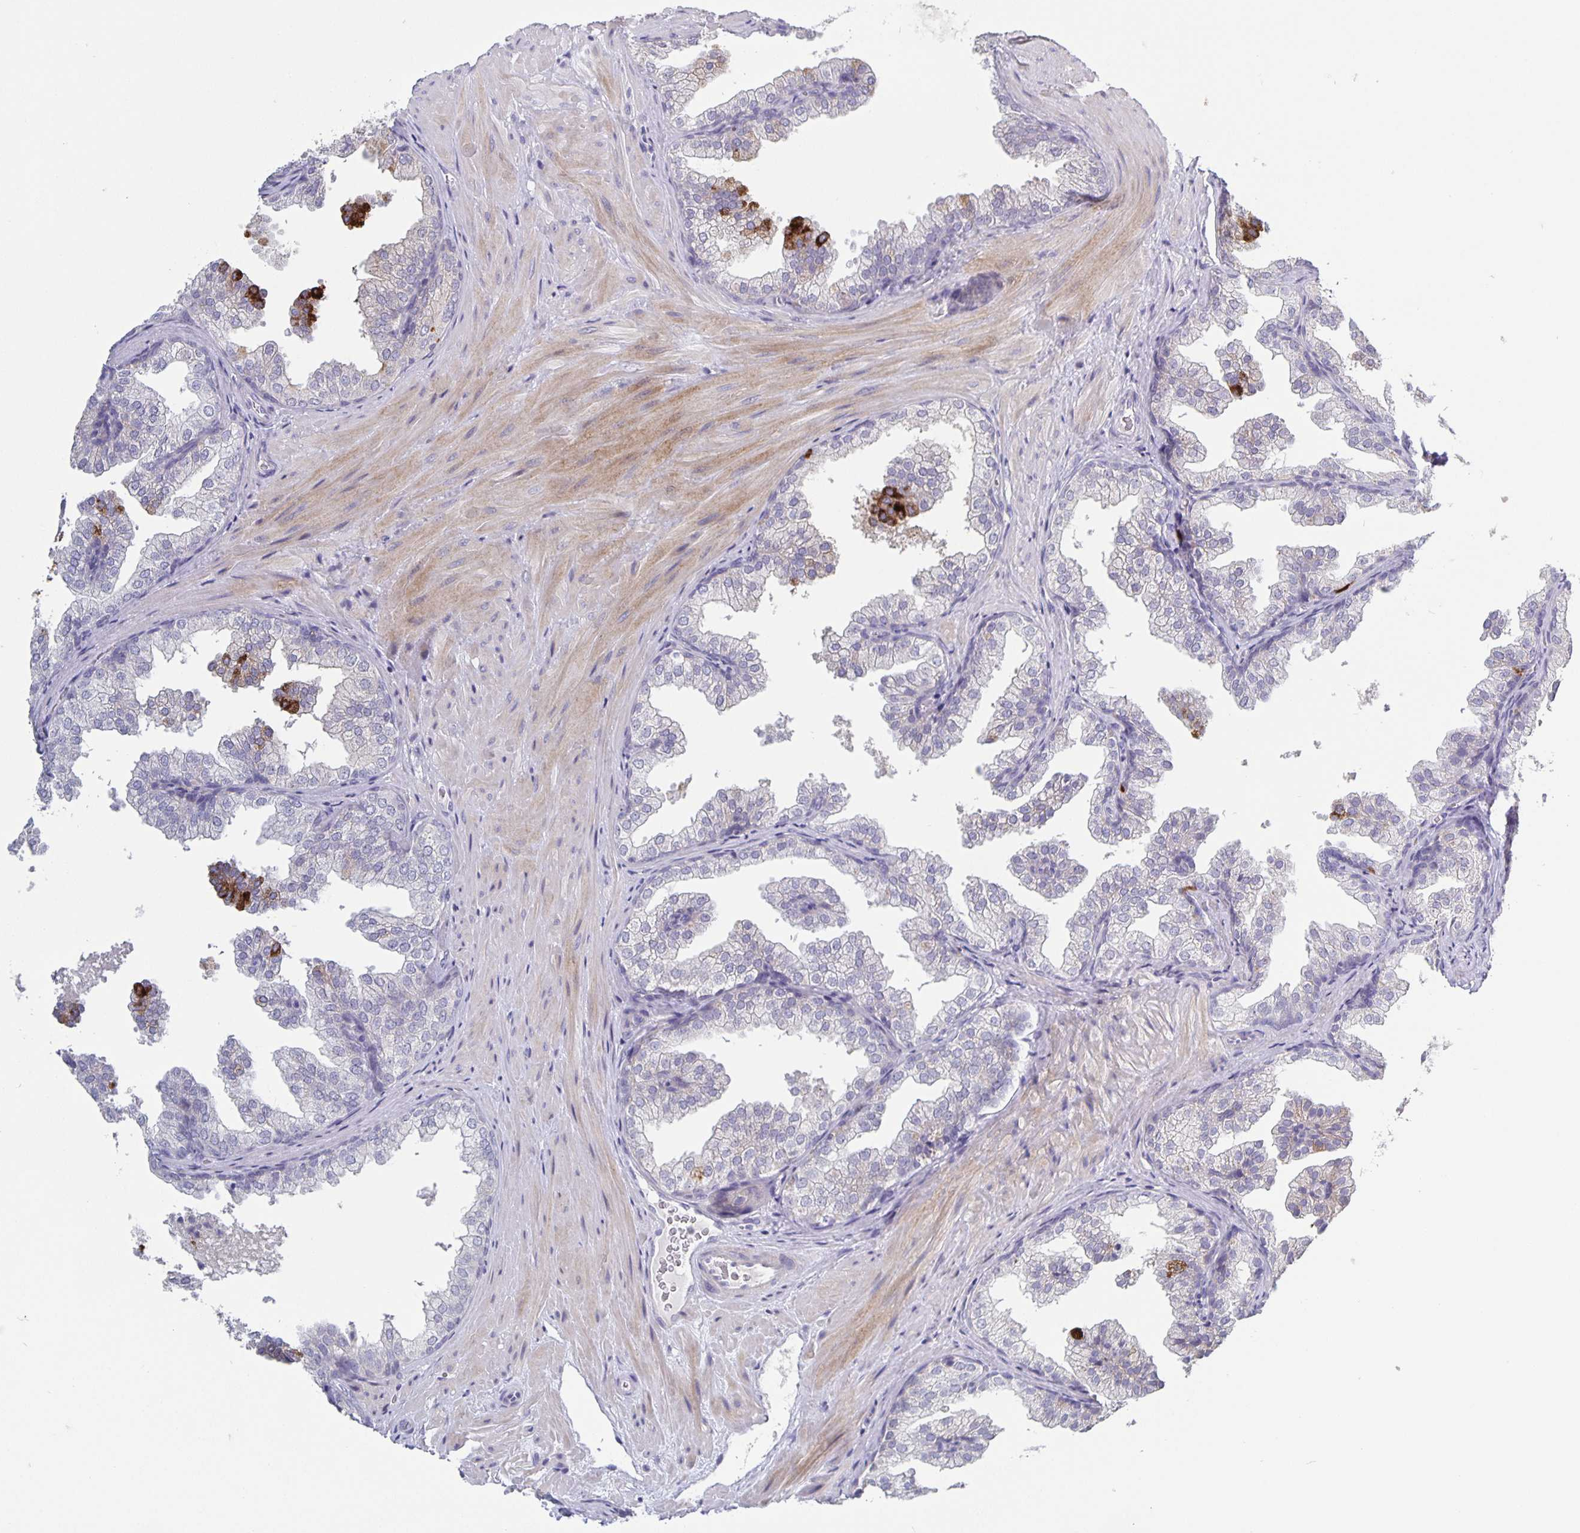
{"staining": {"intensity": "strong", "quantity": "<25%", "location": "cytoplasmic/membranous"}, "tissue": "prostate", "cell_type": "Glandular cells", "image_type": "normal", "snomed": [{"axis": "morphology", "description": "Normal tissue, NOS"}, {"axis": "topography", "description": "Prostate"}], "caption": "This histopathology image exhibits IHC staining of unremarkable human prostate, with medium strong cytoplasmic/membranous positivity in about <25% of glandular cells.", "gene": "GDF15", "patient": {"sex": "male", "age": 37}}